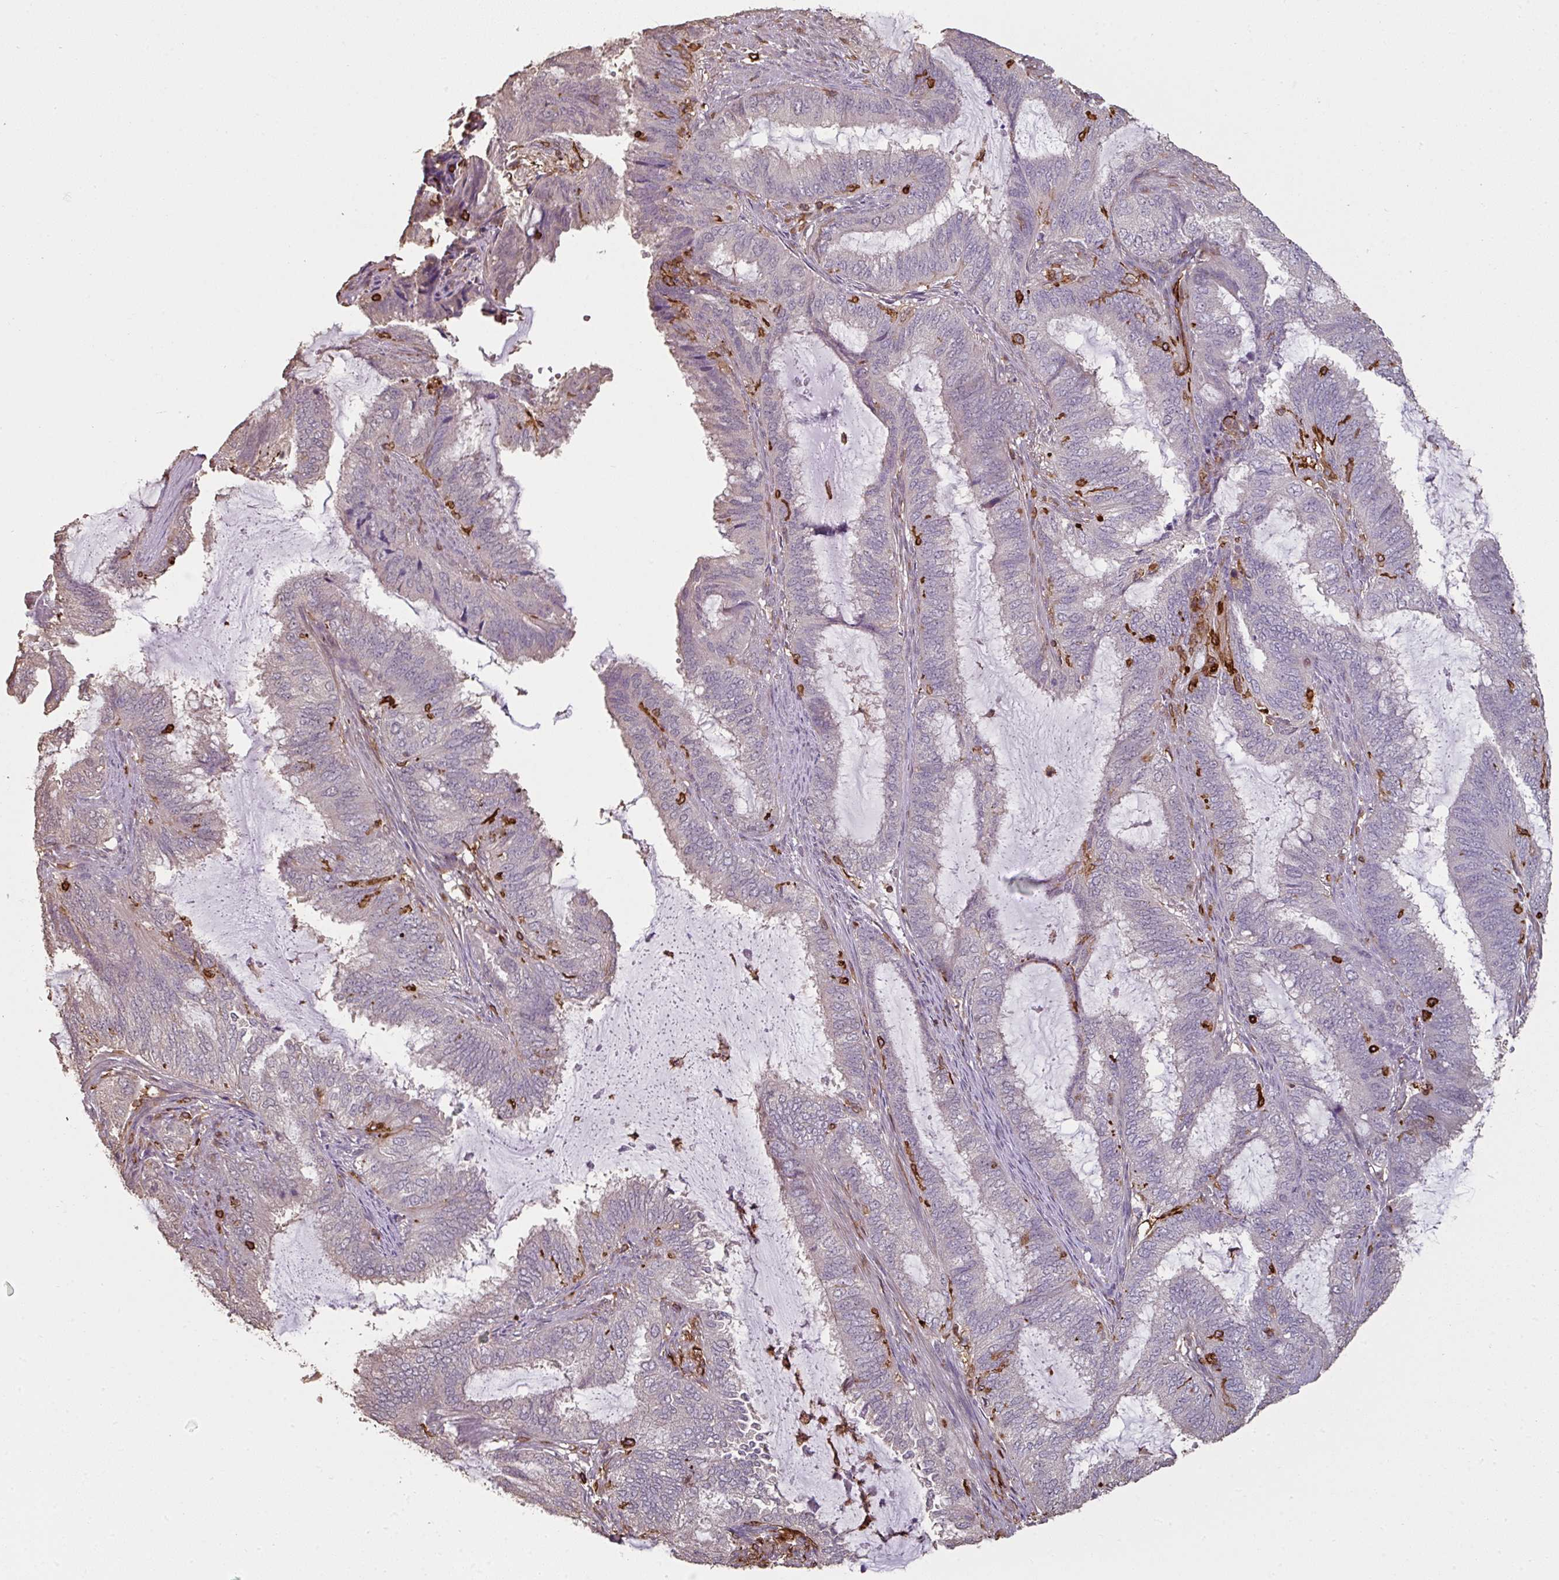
{"staining": {"intensity": "negative", "quantity": "none", "location": "none"}, "tissue": "endometrial cancer", "cell_type": "Tumor cells", "image_type": "cancer", "snomed": [{"axis": "morphology", "description": "Adenocarcinoma, NOS"}, {"axis": "topography", "description": "Endometrium"}], "caption": "Adenocarcinoma (endometrial) was stained to show a protein in brown. There is no significant positivity in tumor cells.", "gene": "OLFML2B", "patient": {"sex": "female", "age": 51}}